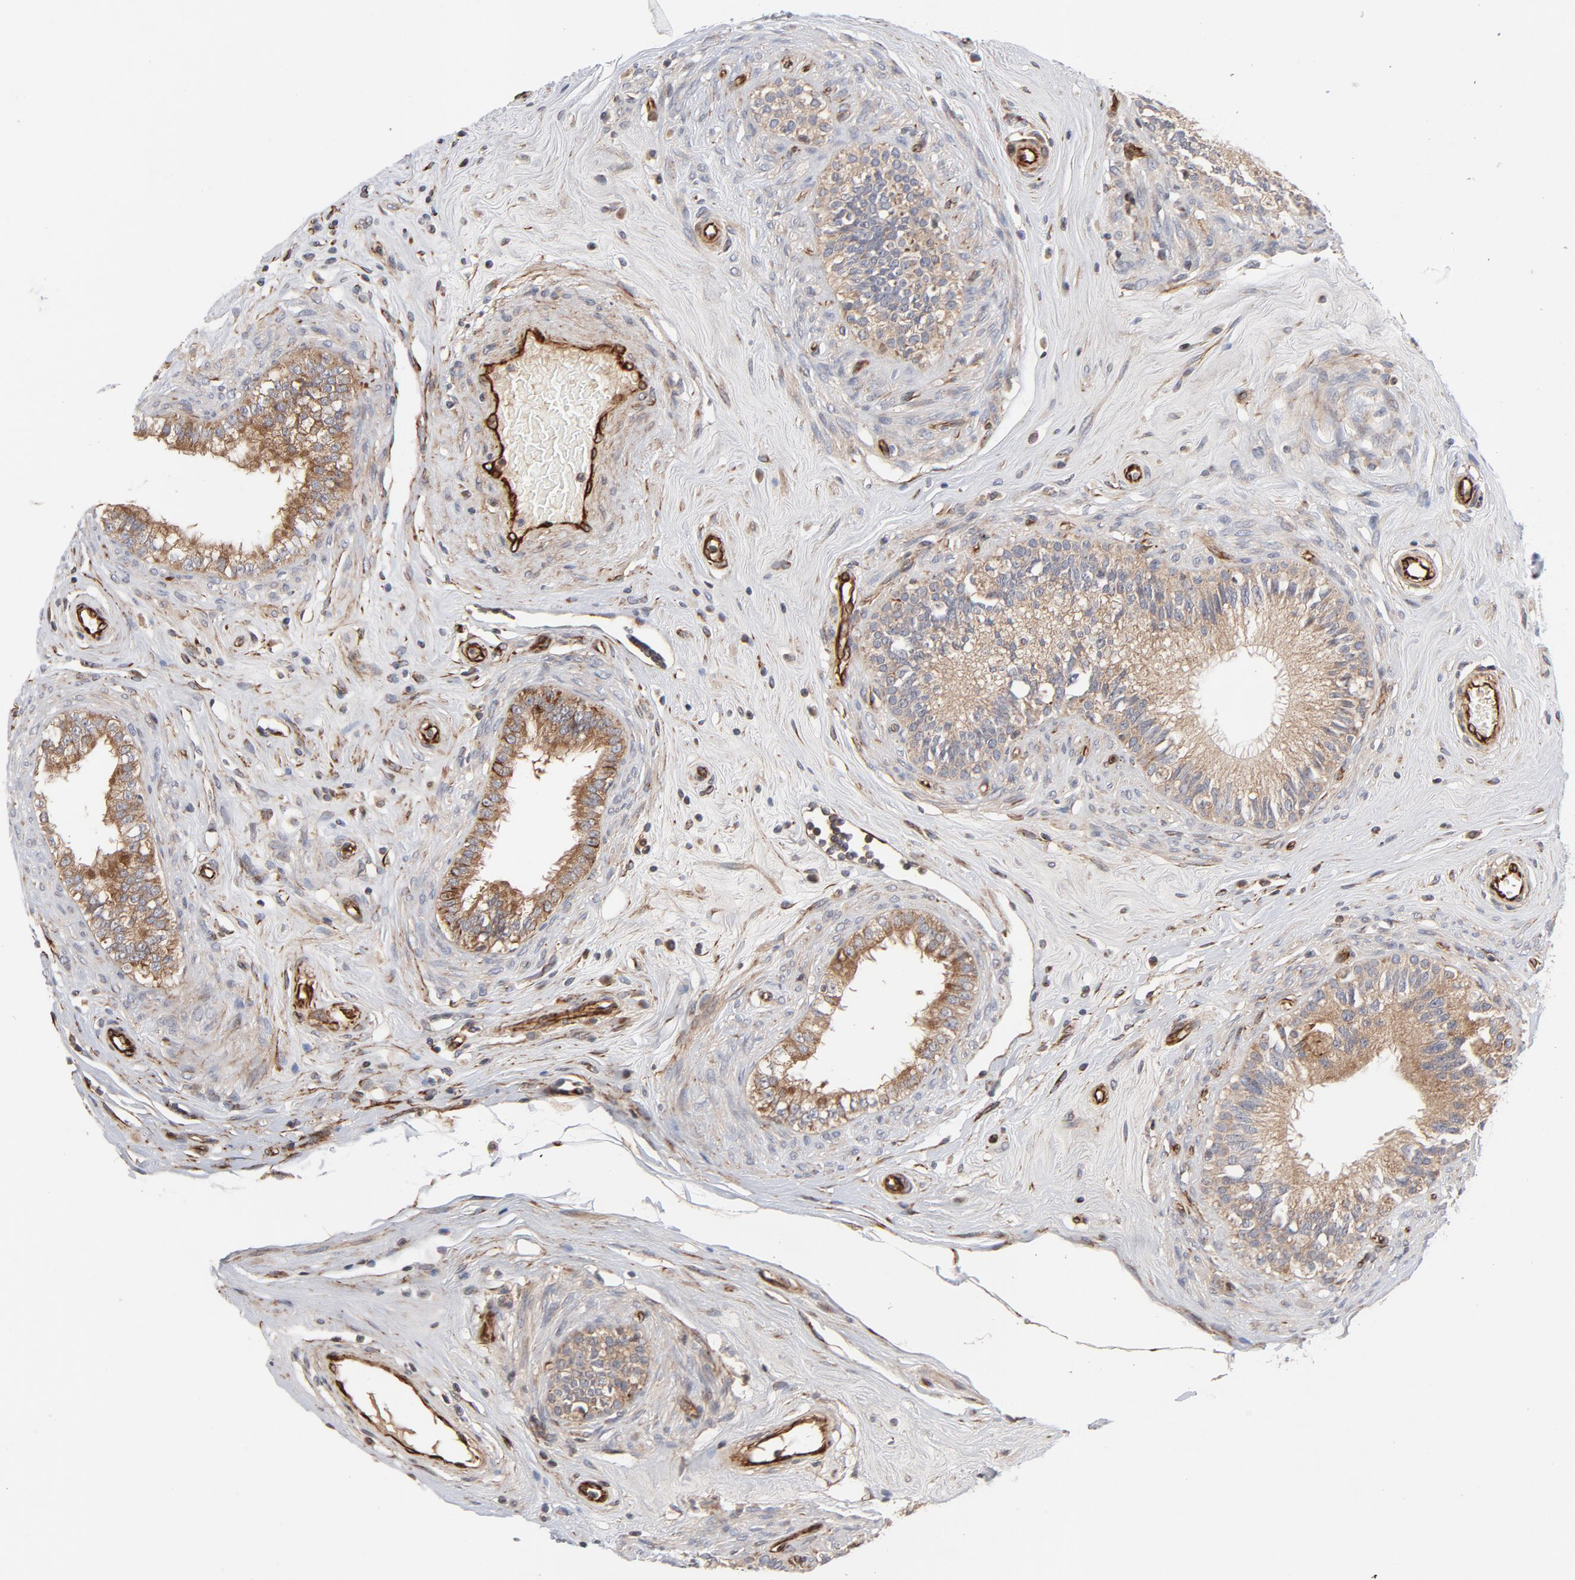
{"staining": {"intensity": "moderate", "quantity": ">75%", "location": "cytoplasmic/membranous"}, "tissue": "epididymis", "cell_type": "Glandular cells", "image_type": "normal", "snomed": [{"axis": "morphology", "description": "Normal tissue, NOS"}, {"axis": "morphology", "description": "Inflammation, NOS"}, {"axis": "topography", "description": "Epididymis"}], "caption": "This histopathology image reveals unremarkable epididymis stained with immunohistochemistry to label a protein in brown. The cytoplasmic/membranous of glandular cells show moderate positivity for the protein. Nuclei are counter-stained blue.", "gene": "DNAAF2", "patient": {"sex": "male", "age": 84}}